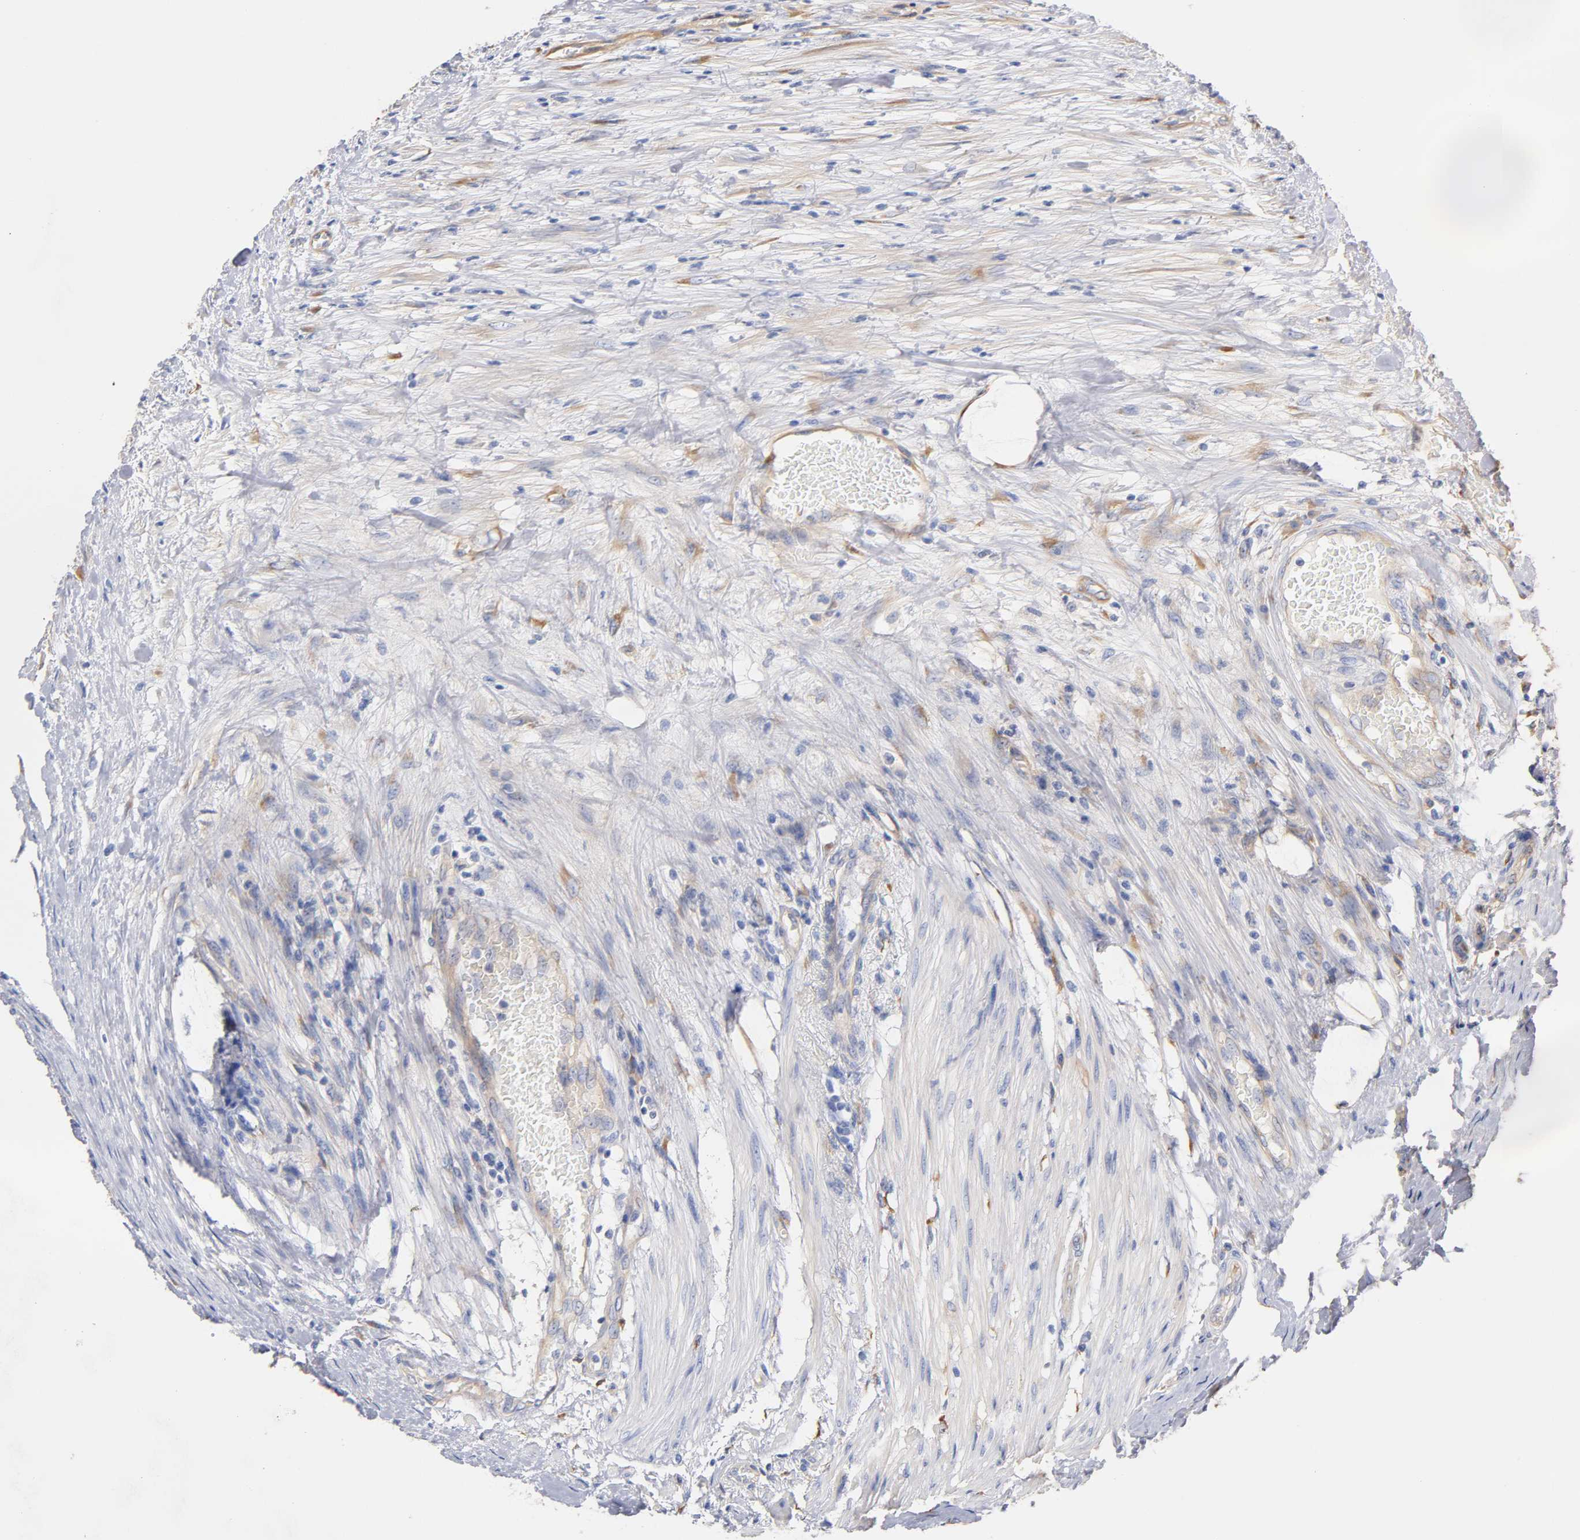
{"staining": {"intensity": "weak", "quantity": ">75%", "location": "cytoplasmic/membranous"}, "tissue": "colorectal cancer", "cell_type": "Tumor cells", "image_type": "cancer", "snomed": [{"axis": "morphology", "description": "Adenocarcinoma, NOS"}, {"axis": "topography", "description": "Colon"}], "caption": "Immunohistochemistry of colorectal adenocarcinoma demonstrates low levels of weak cytoplasmic/membranous positivity in approximately >75% of tumor cells.", "gene": "LAMB1", "patient": {"sex": "female", "age": 86}}